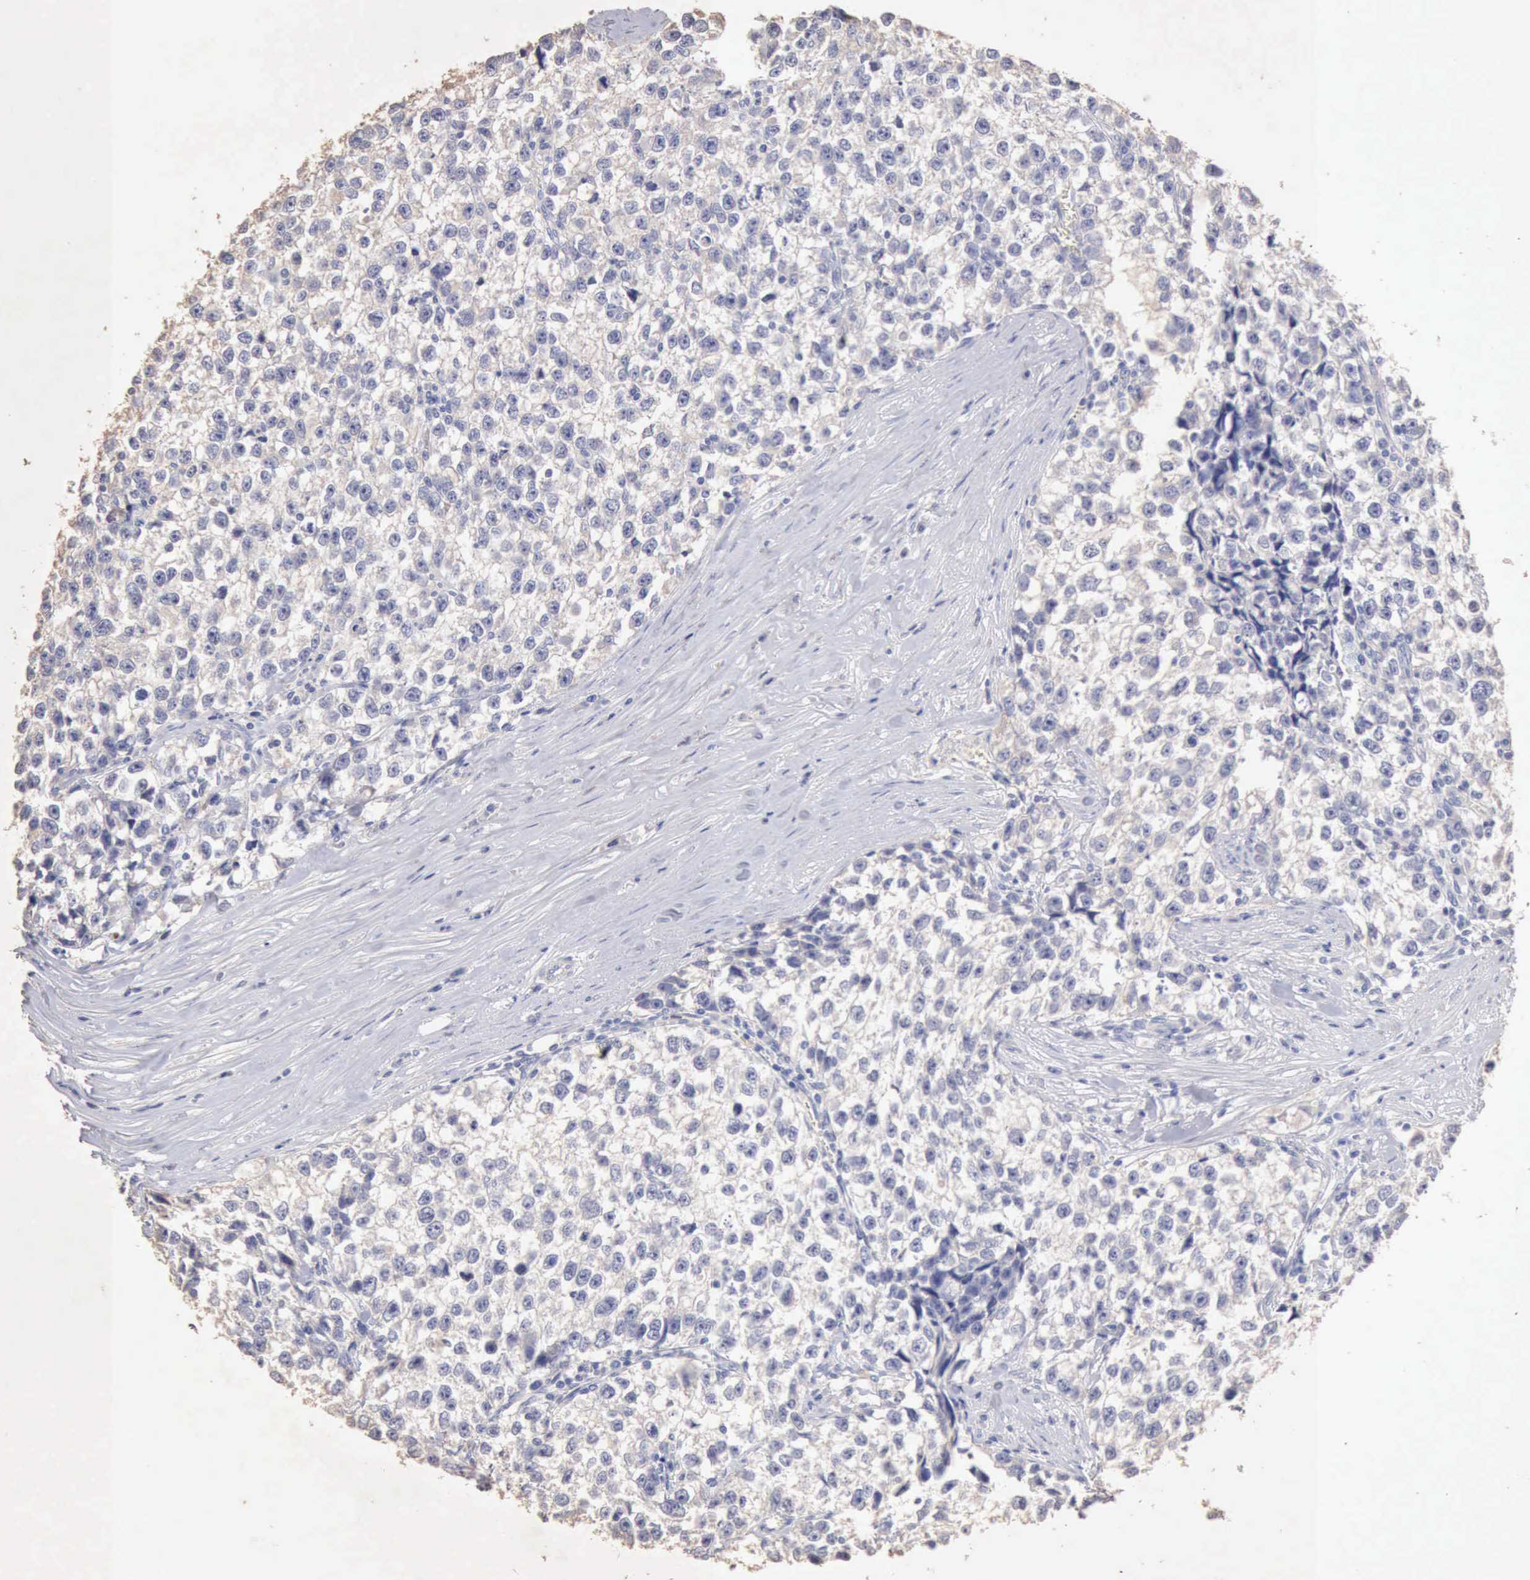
{"staining": {"intensity": "negative", "quantity": "none", "location": "none"}, "tissue": "testis cancer", "cell_type": "Tumor cells", "image_type": "cancer", "snomed": [{"axis": "morphology", "description": "Seminoma, NOS"}, {"axis": "morphology", "description": "Carcinoma, Embryonal, NOS"}, {"axis": "topography", "description": "Testis"}], "caption": "A micrograph of human testis seminoma is negative for staining in tumor cells.", "gene": "KRT6B", "patient": {"sex": "male", "age": 30}}